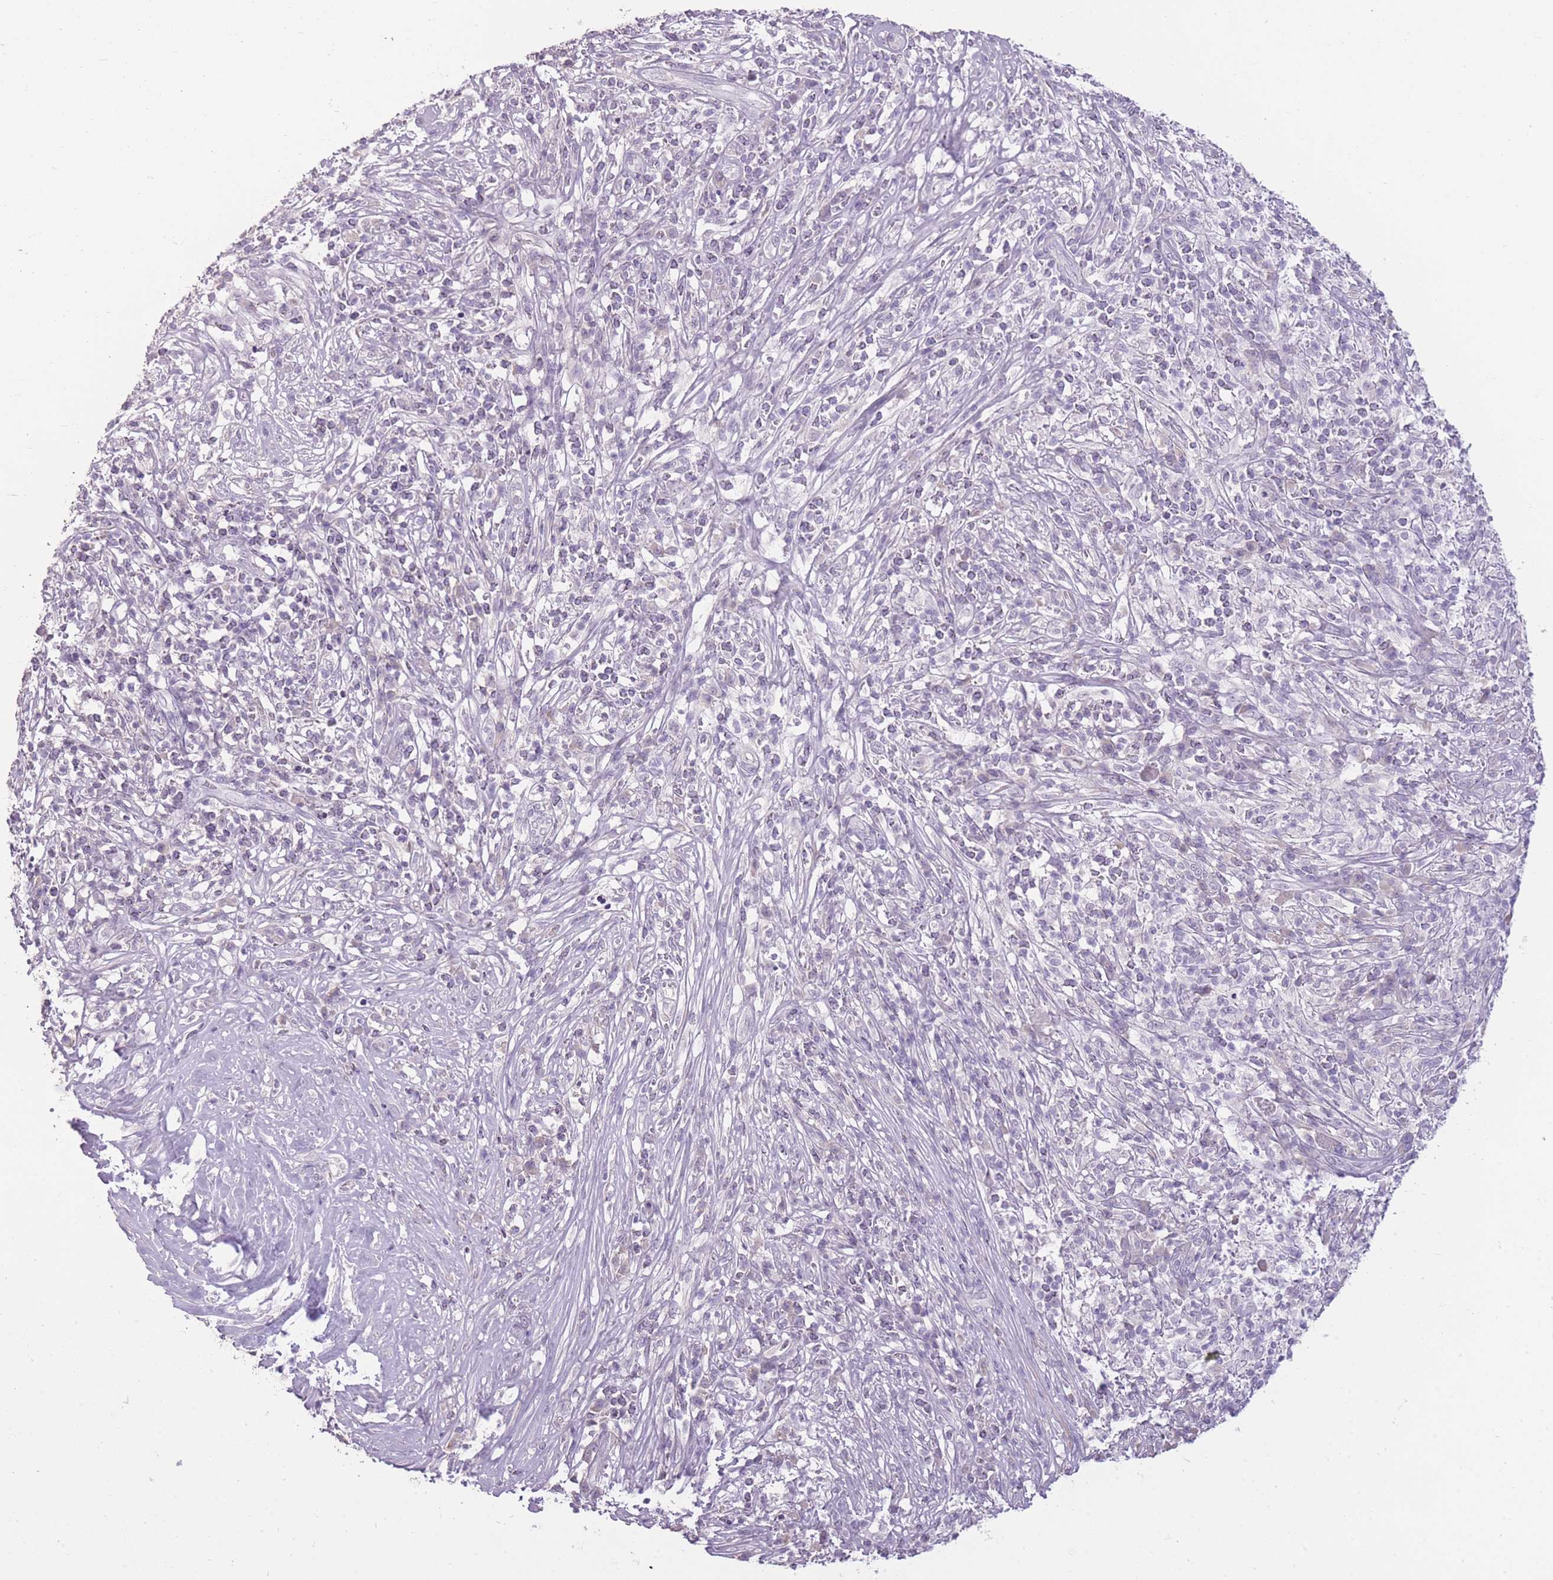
{"staining": {"intensity": "negative", "quantity": "none", "location": "none"}, "tissue": "melanoma", "cell_type": "Tumor cells", "image_type": "cancer", "snomed": [{"axis": "morphology", "description": "Malignant melanoma, NOS"}, {"axis": "topography", "description": "Skin"}], "caption": "Immunohistochemistry image of neoplastic tissue: malignant melanoma stained with DAB demonstrates no significant protein staining in tumor cells.", "gene": "ZBTB24", "patient": {"sex": "male", "age": 66}}